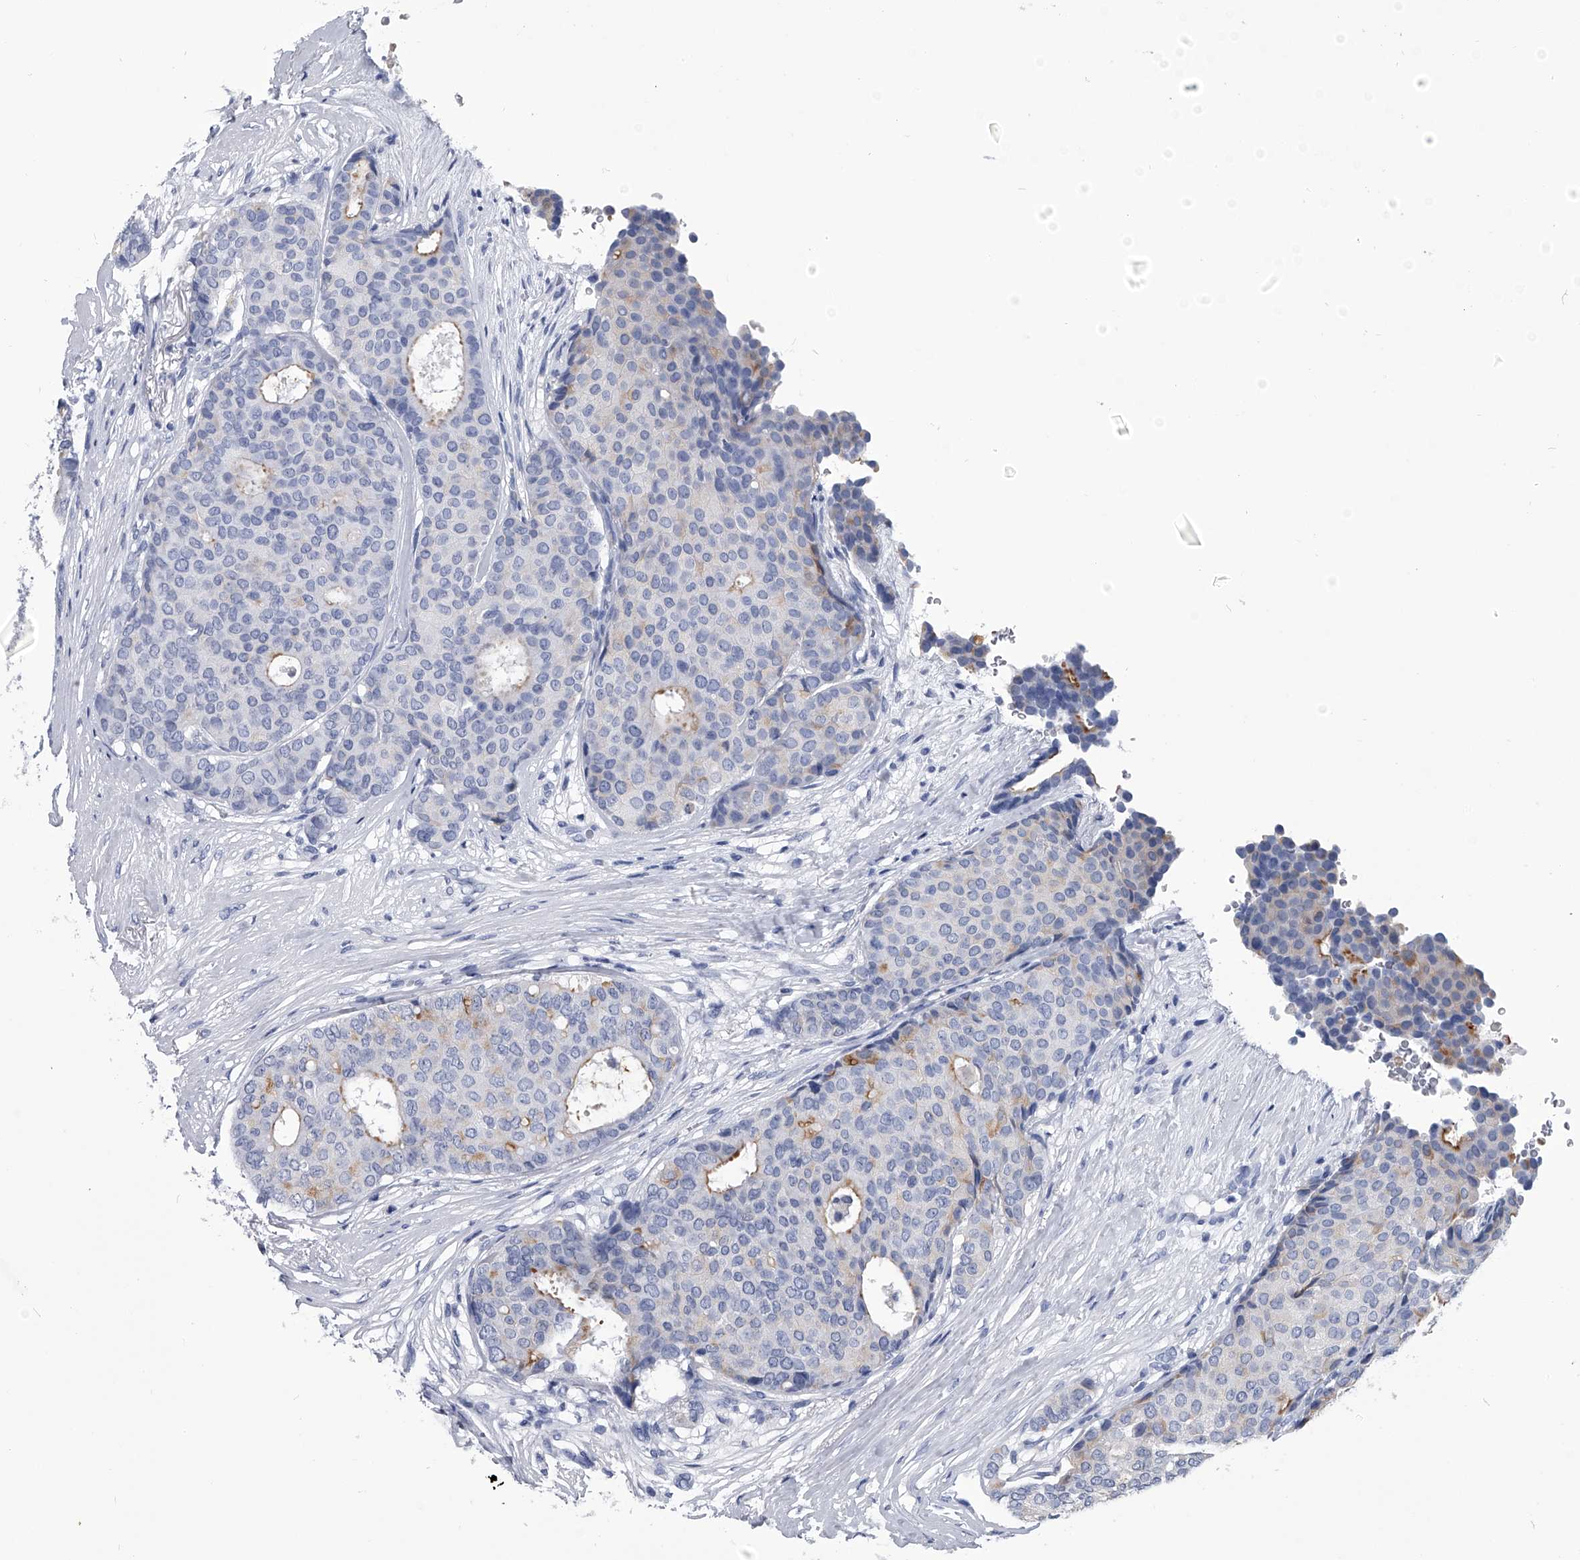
{"staining": {"intensity": "negative", "quantity": "none", "location": "none"}, "tissue": "breast cancer", "cell_type": "Tumor cells", "image_type": "cancer", "snomed": [{"axis": "morphology", "description": "Duct carcinoma"}, {"axis": "topography", "description": "Breast"}], "caption": "An immunohistochemistry (IHC) micrograph of breast cancer (intraductal carcinoma) is shown. There is no staining in tumor cells of breast cancer (intraductal carcinoma).", "gene": "PDXK", "patient": {"sex": "female", "age": 75}}